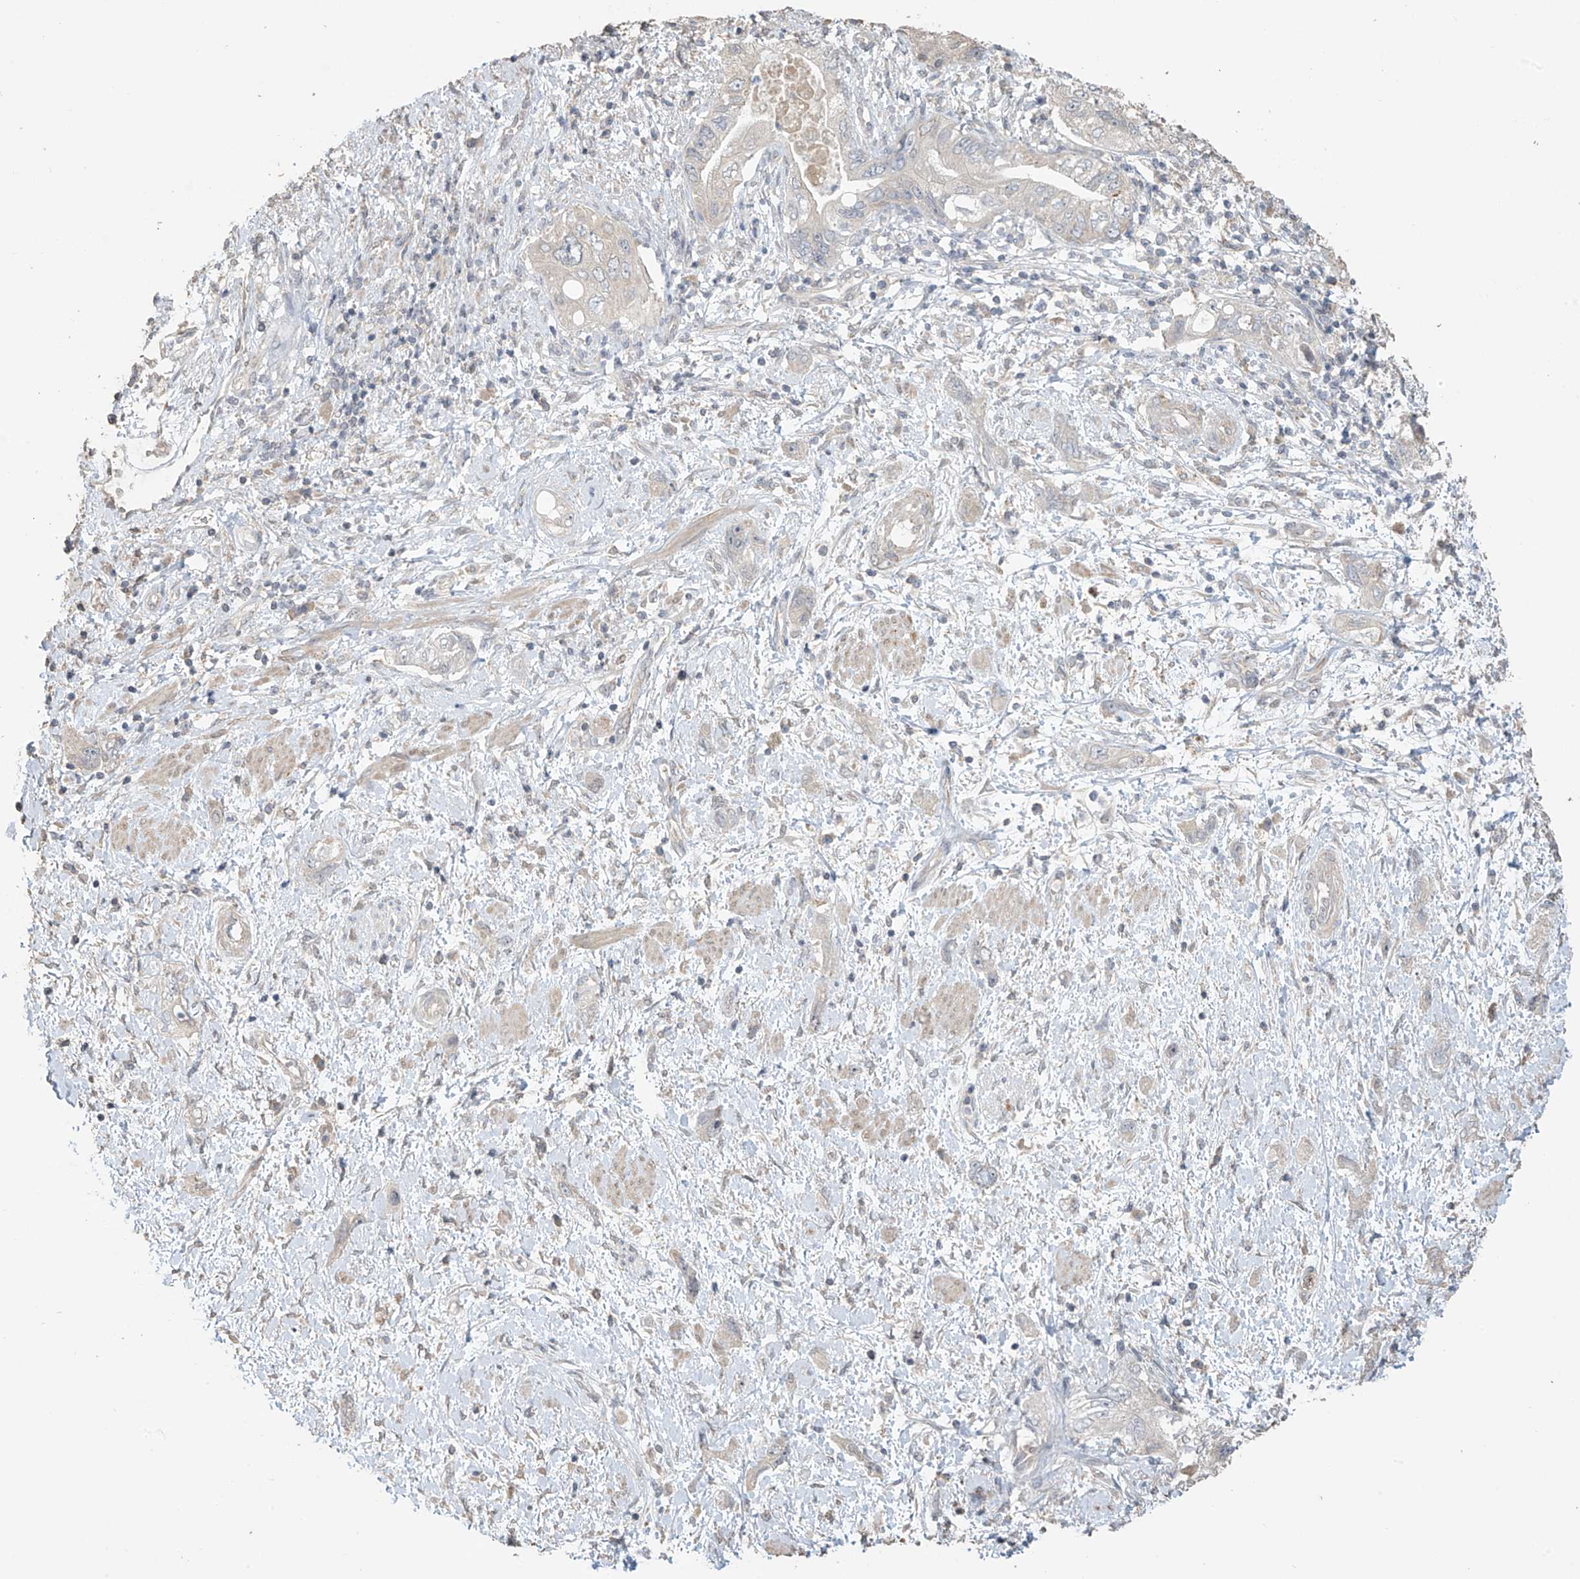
{"staining": {"intensity": "negative", "quantity": "none", "location": "none"}, "tissue": "pancreatic cancer", "cell_type": "Tumor cells", "image_type": "cancer", "snomed": [{"axis": "morphology", "description": "Adenocarcinoma, NOS"}, {"axis": "topography", "description": "Pancreas"}], "caption": "Immunohistochemical staining of human pancreatic cancer exhibits no significant staining in tumor cells.", "gene": "SLFN14", "patient": {"sex": "female", "age": 73}}